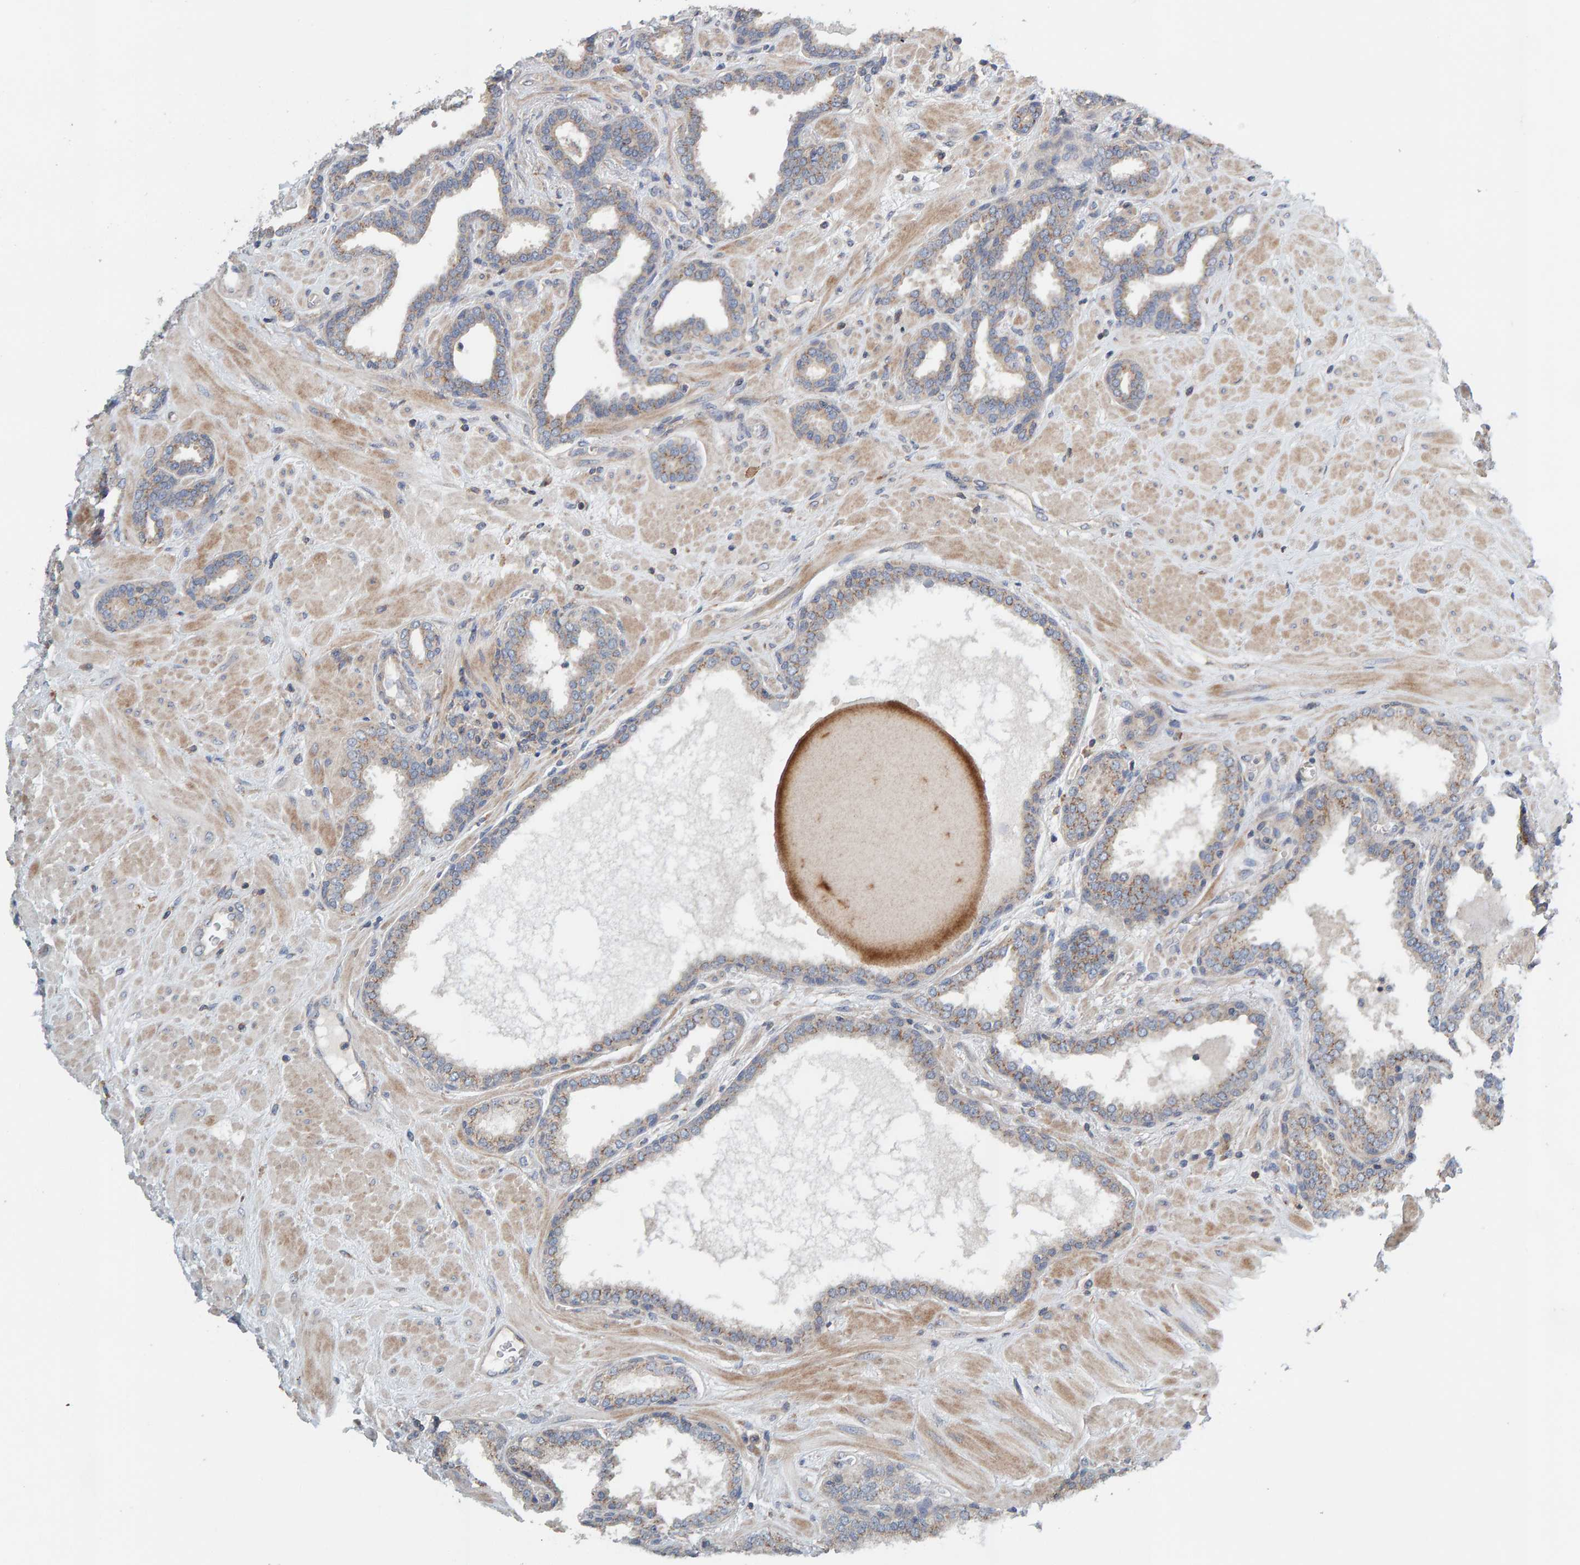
{"staining": {"intensity": "weak", "quantity": ">75%", "location": "cytoplasmic/membranous"}, "tissue": "prostate", "cell_type": "Glandular cells", "image_type": "normal", "snomed": [{"axis": "morphology", "description": "Normal tissue, NOS"}, {"axis": "topography", "description": "Prostate"}], "caption": "DAB (3,3'-diaminobenzidine) immunohistochemical staining of benign human prostate demonstrates weak cytoplasmic/membranous protein expression in approximately >75% of glandular cells. (Brightfield microscopy of DAB IHC at high magnification).", "gene": "CCM2", "patient": {"sex": "male", "age": 51}}